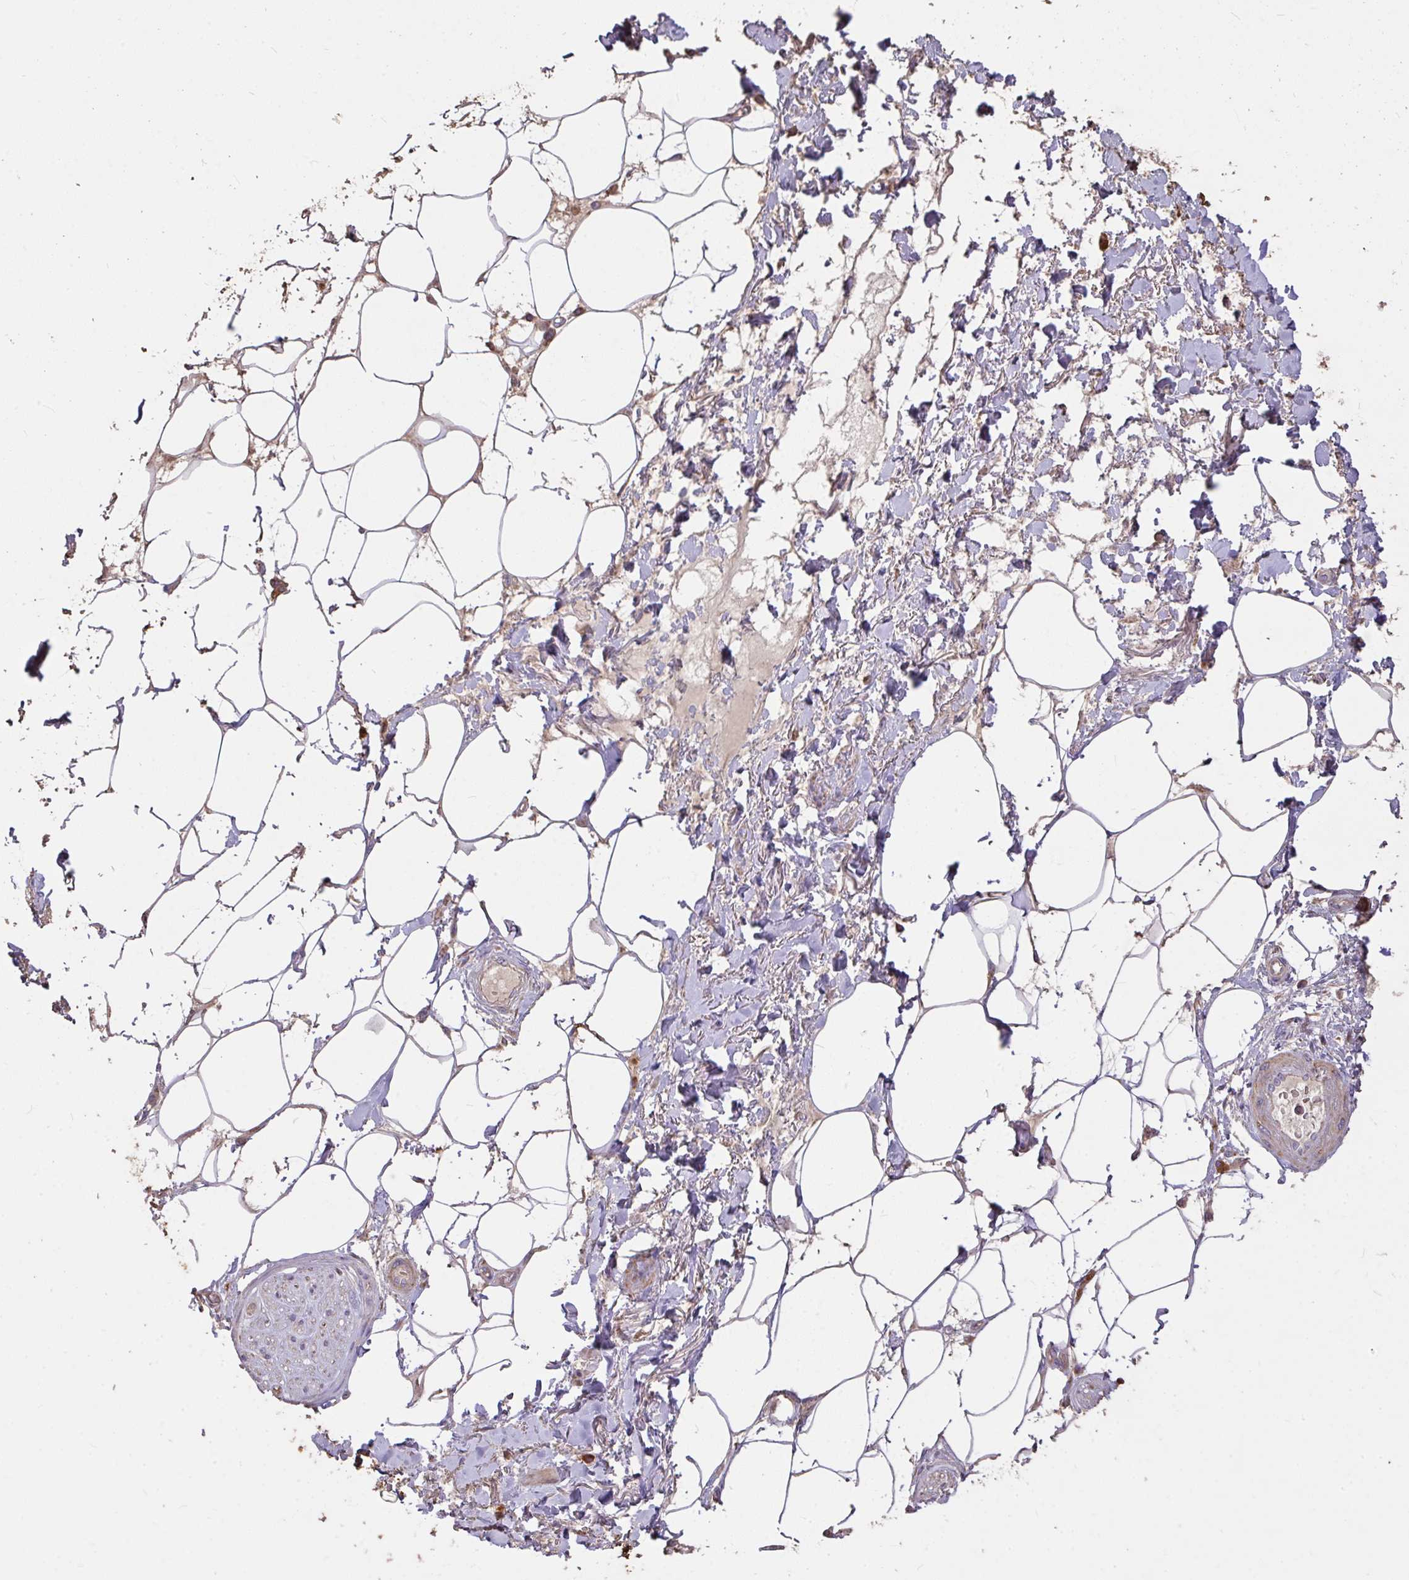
{"staining": {"intensity": "moderate", "quantity": "25%-75%", "location": "cytoplasmic/membranous"}, "tissue": "adipose tissue", "cell_type": "Adipocytes", "image_type": "normal", "snomed": [{"axis": "morphology", "description": "Normal tissue, NOS"}, {"axis": "topography", "description": "Vagina"}, {"axis": "topography", "description": "Peripheral nerve tissue"}], "caption": "High-magnification brightfield microscopy of normal adipose tissue stained with DAB (3,3'-diaminobenzidine) (brown) and counterstained with hematoxylin (blue). adipocytes exhibit moderate cytoplasmic/membranous staining is identified in about25%-75% of cells.", "gene": "FCER1A", "patient": {"sex": "female", "age": 71}}